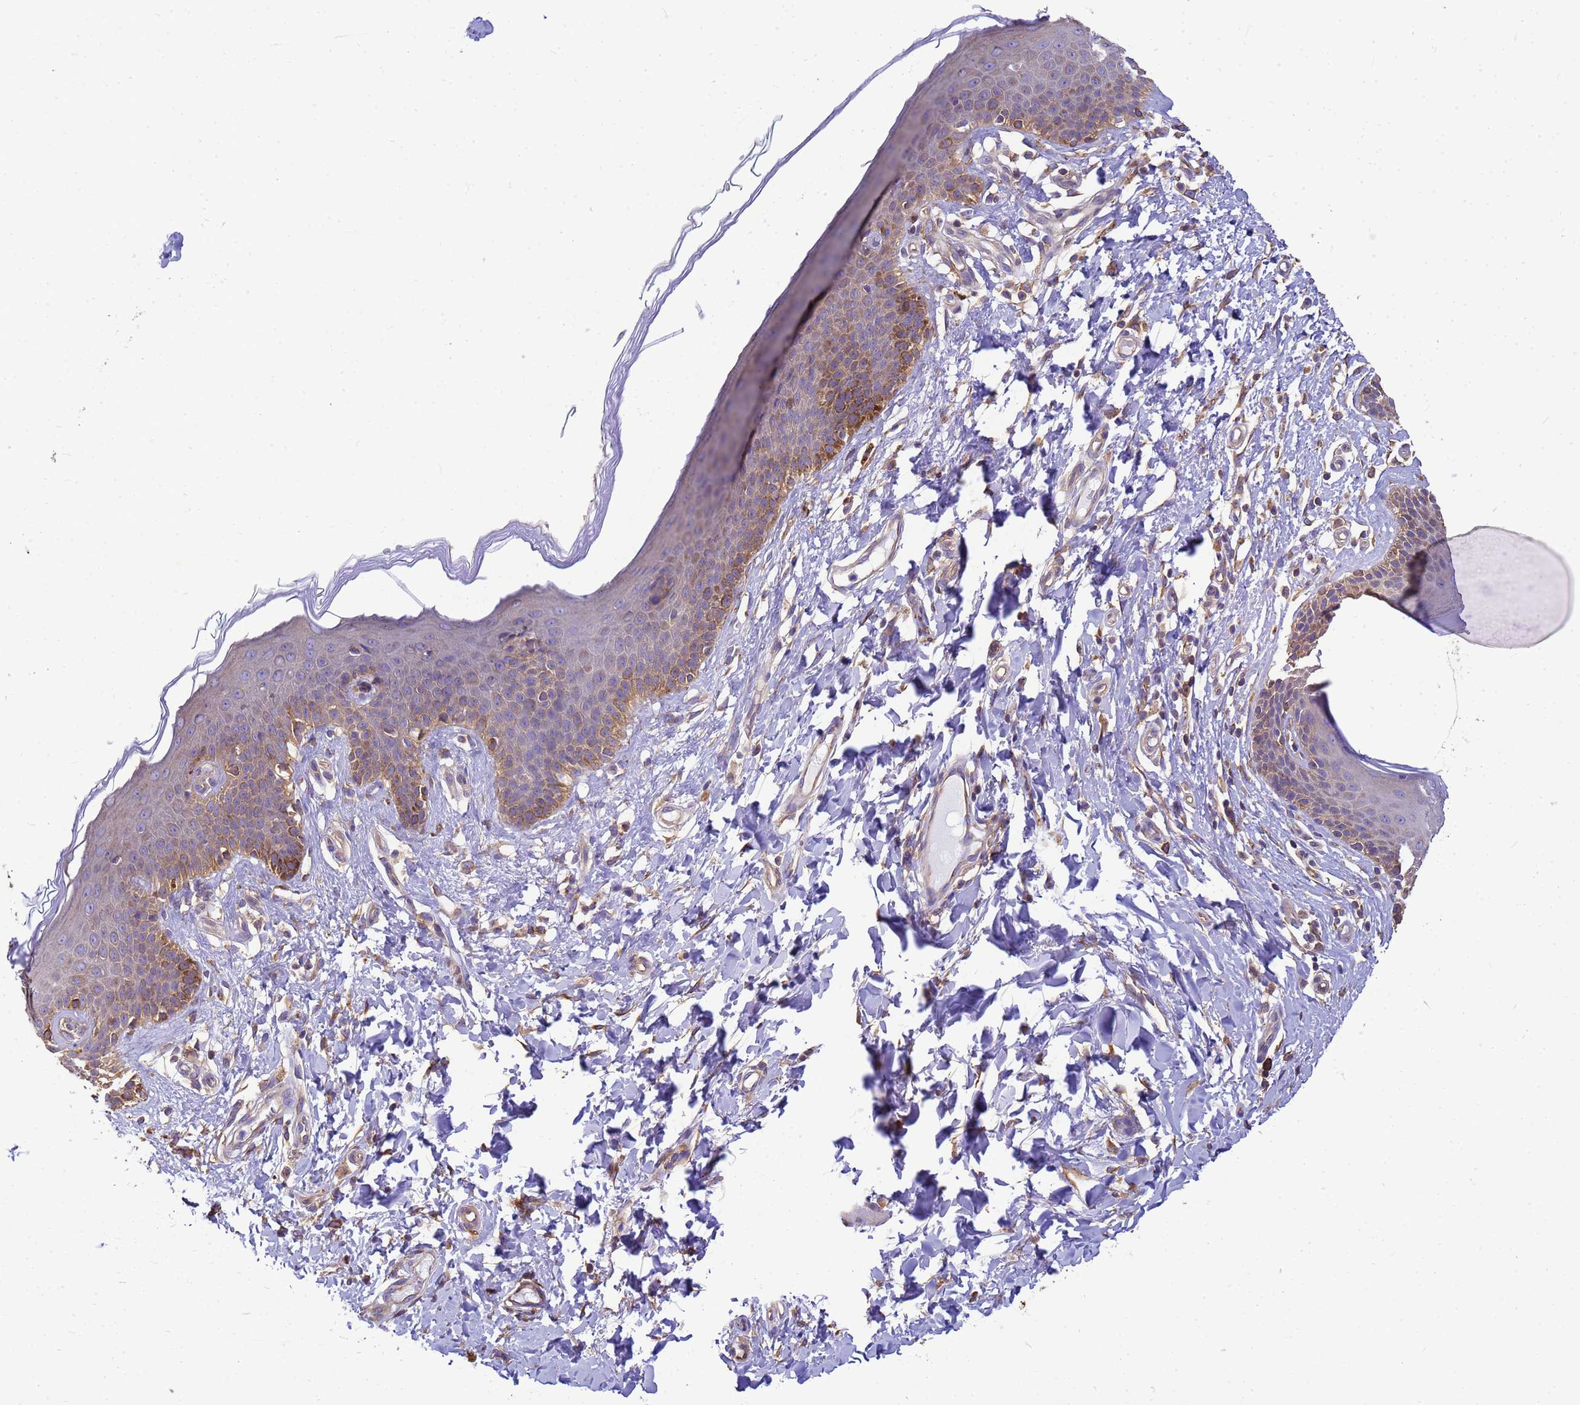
{"staining": {"intensity": "moderate", "quantity": "25%-75%", "location": "cytoplasmic/membranous"}, "tissue": "skin", "cell_type": "Epidermal cells", "image_type": "normal", "snomed": [{"axis": "morphology", "description": "Normal tissue, NOS"}, {"axis": "topography", "description": "Vulva"}], "caption": "About 25%-75% of epidermal cells in normal human skin show moderate cytoplasmic/membranous protein expression as visualized by brown immunohistochemical staining.", "gene": "ENSG00000198211", "patient": {"sex": "female", "age": 66}}